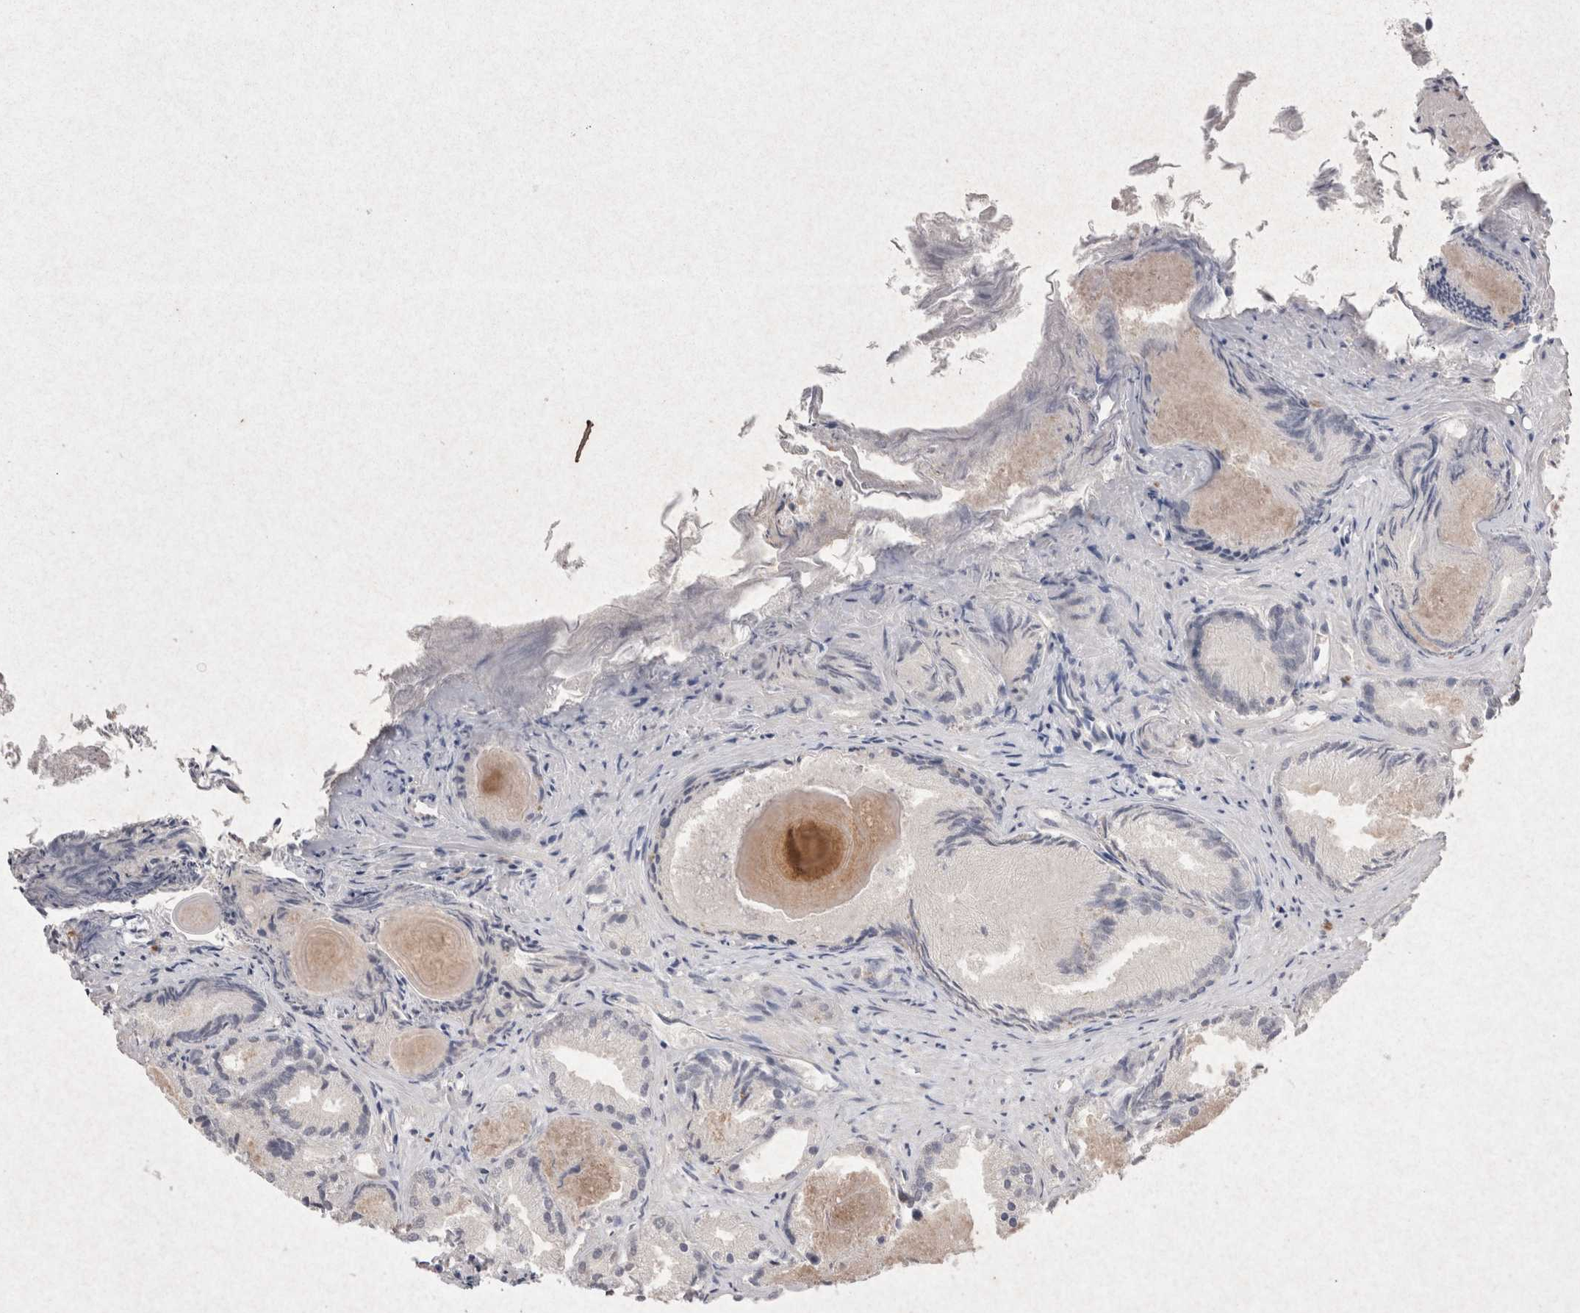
{"staining": {"intensity": "negative", "quantity": "none", "location": "none"}, "tissue": "prostate cancer", "cell_type": "Tumor cells", "image_type": "cancer", "snomed": [{"axis": "morphology", "description": "Adenocarcinoma, Low grade"}, {"axis": "topography", "description": "Prostate"}], "caption": "IHC of adenocarcinoma (low-grade) (prostate) displays no staining in tumor cells.", "gene": "LYVE1", "patient": {"sex": "male", "age": 72}}